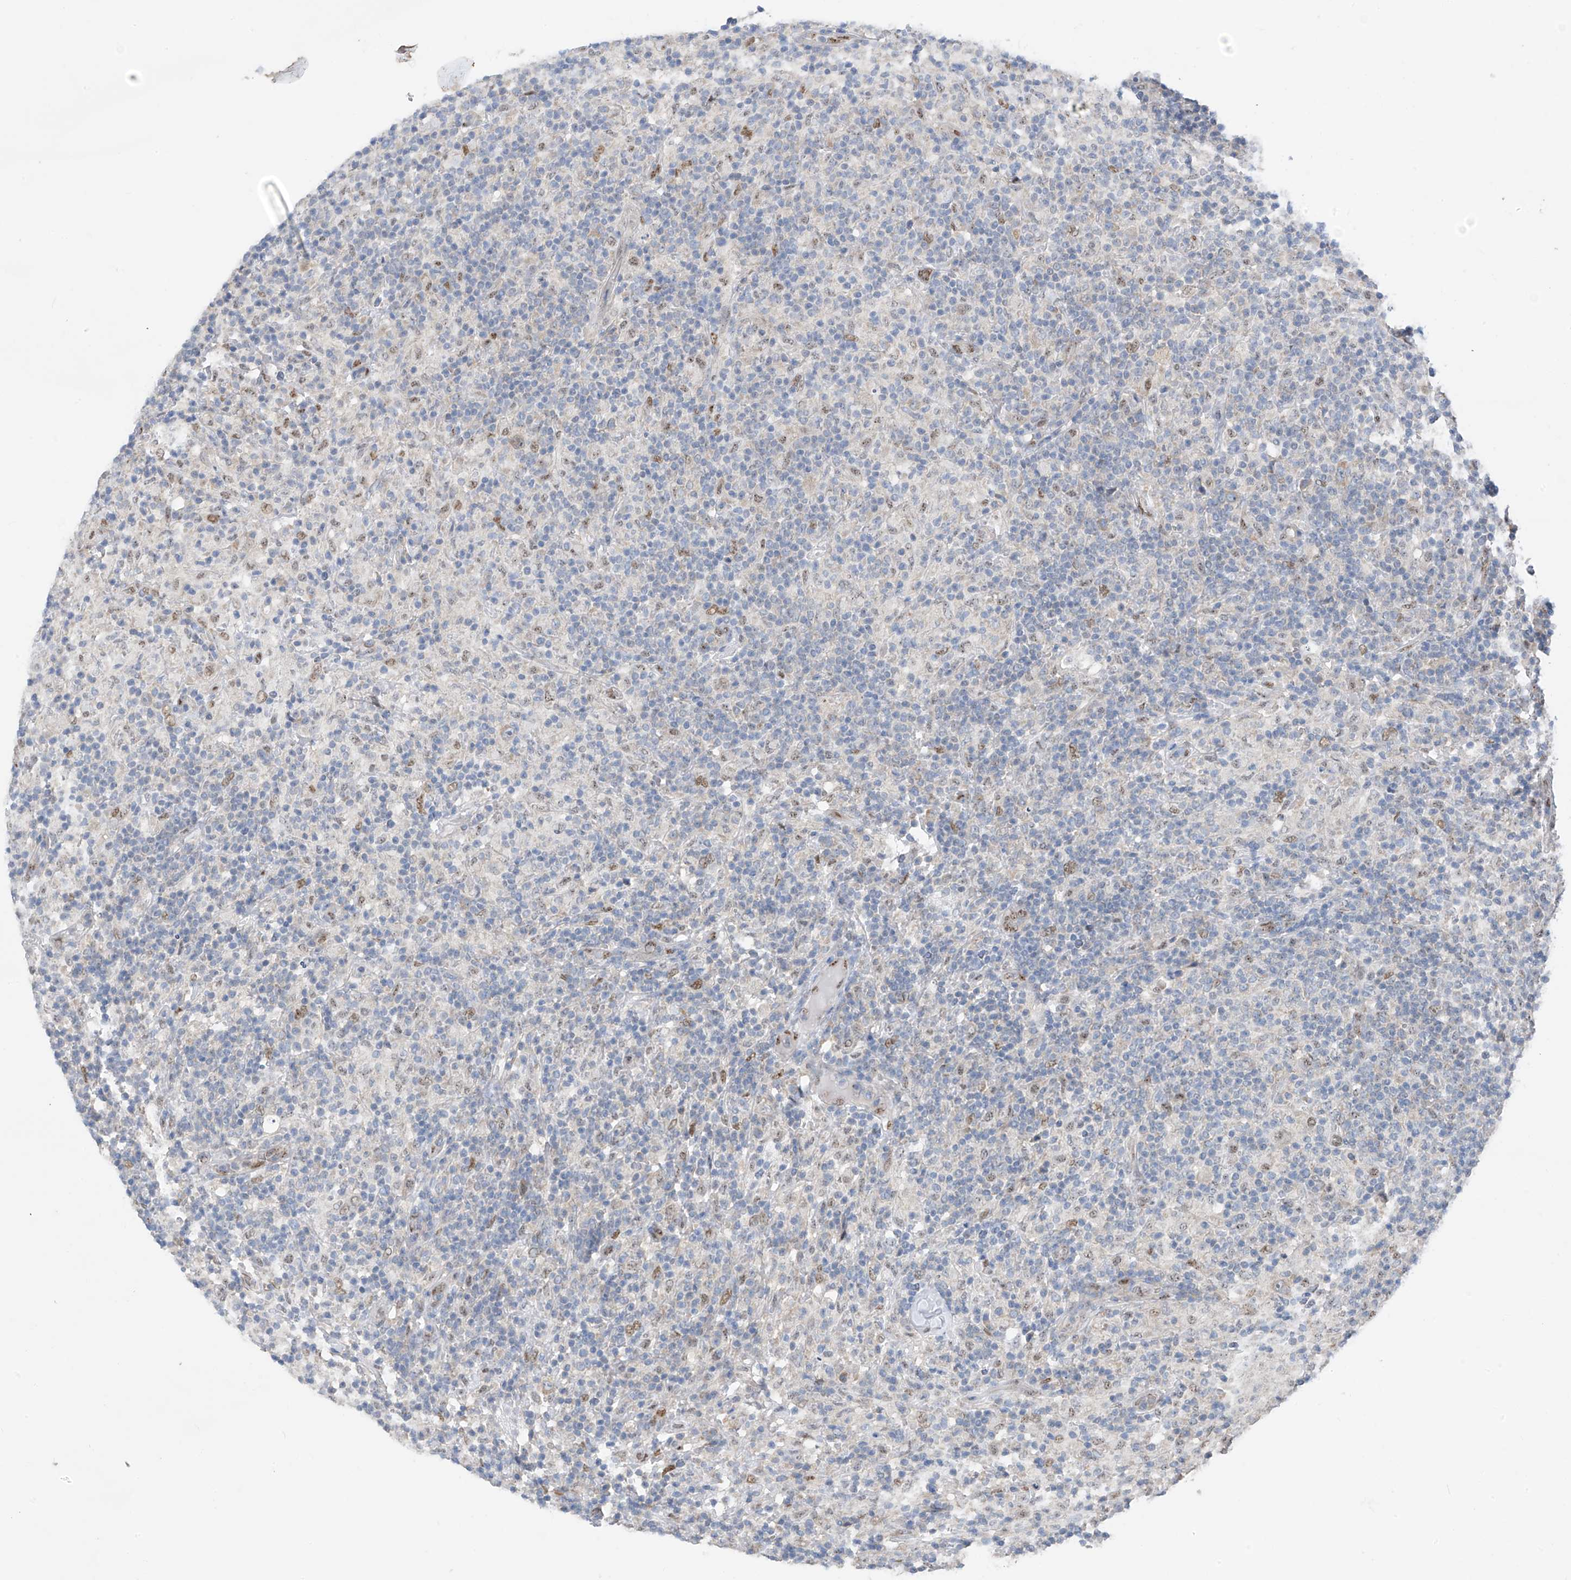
{"staining": {"intensity": "weak", "quantity": "25%-75%", "location": "nuclear"}, "tissue": "lymphoma", "cell_type": "Tumor cells", "image_type": "cancer", "snomed": [{"axis": "morphology", "description": "Hodgkin's disease, NOS"}, {"axis": "topography", "description": "Lymph node"}], "caption": "Immunohistochemical staining of lymphoma exhibits weak nuclear protein positivity in about 25%-75% of tumor cells.", "gene": "RPL4", "patient": {"sex": "male", "age": 70}}